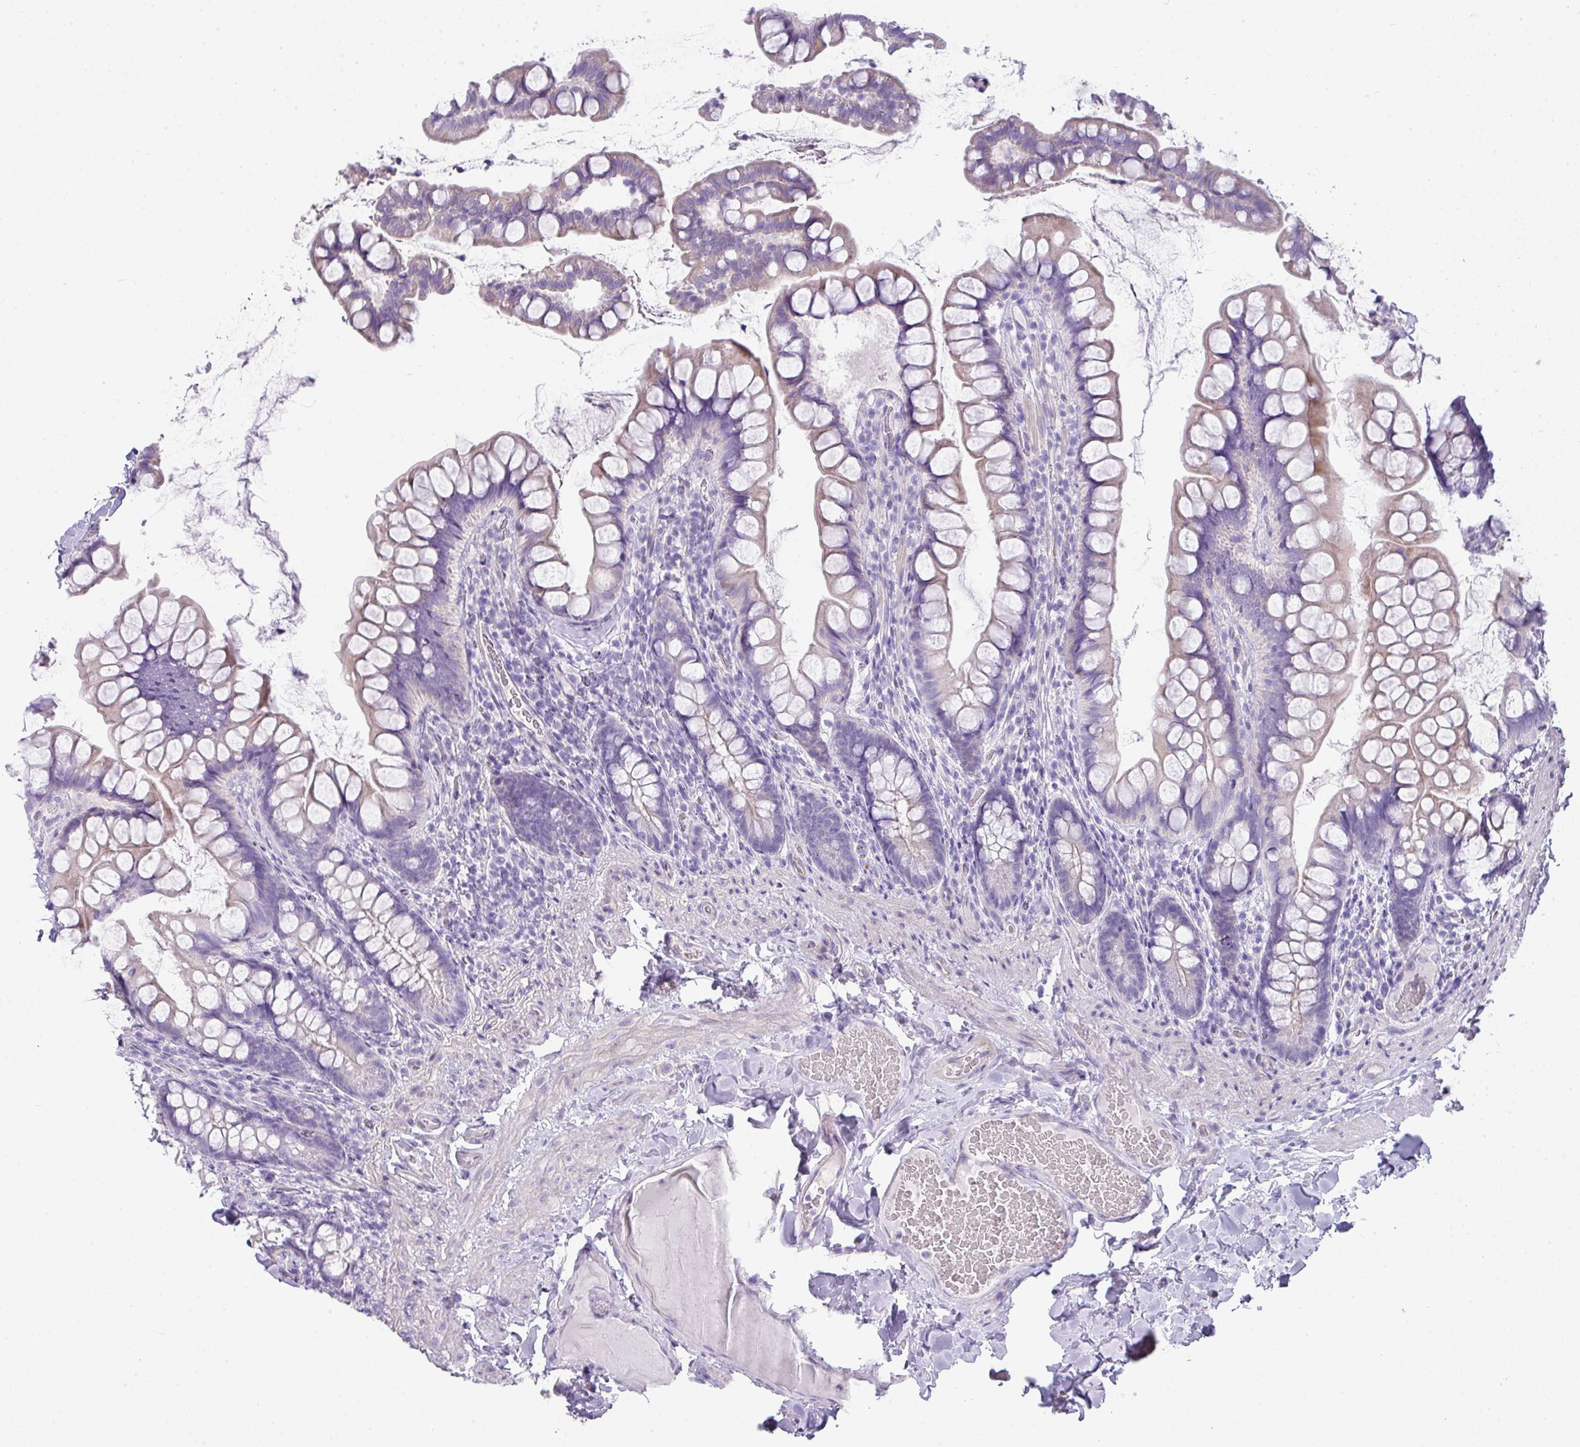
{"staining": {"intensity": "weak", "quantity": "<25%", "location": "cytoplasmic/membranous"}, "tissue": "small intestine", "cell_type": "Glandular cells", "image_type": "normal", "snomed": [{"axis": "morphology", "description": "Normal tissue, NOS"}, {"axis": "topography", "description": "Small intestine"}], "caption": "Glandular cells are negative for brown protein staining in unremarkable small intestine. The staining is performed using DAB brown chromogen with nuclei counter-stained in using hematoxylin.", "gene": "GLI4", "patient": {"sex": "male", "age": 70}}